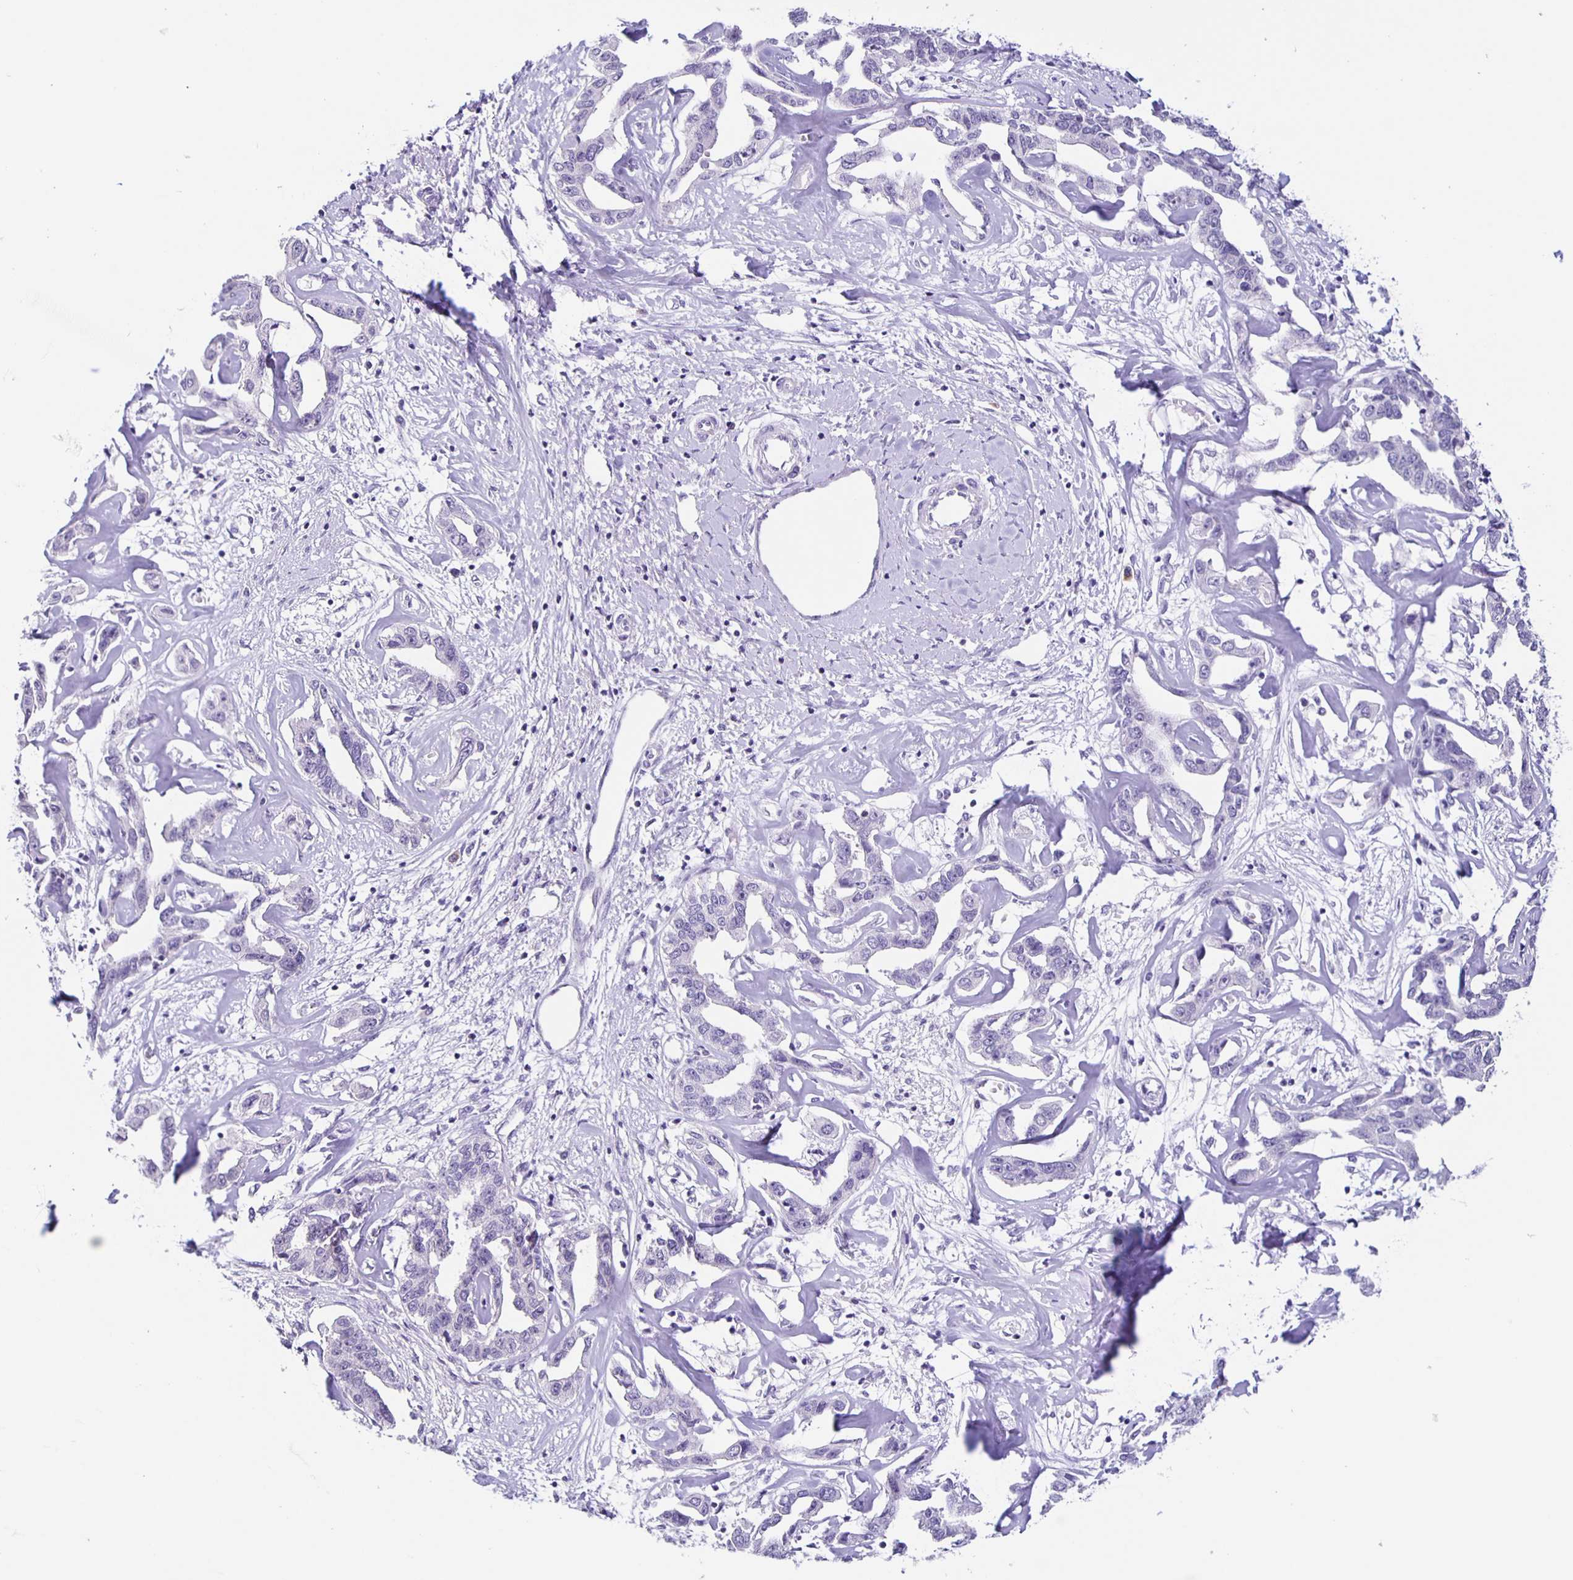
{"staining": {"intensity": "negative", "quantity": "none", "location": "none"}, "tissue": "liver cancer", "cell_type": "Tumor cells", "image_type": "cancer", "snomed": [{"axis": "morphology", "description": "Cholangiocarcinoma"}, {"axis": "topography", "description": "Liver"}], "caption": "Protein analysis of liver cholangiocarcinoma demonstrates no significant positivity in tumor cells. The staining was performed using DAB (3,3'-diaminobenzidine) to visualize the protein expression in brown, while the nuclei were stained in blue with hematoxylin (Magnification: 20x).", "gene": "SLC12A3", "patient": {"sex": "male", "age": 59}}